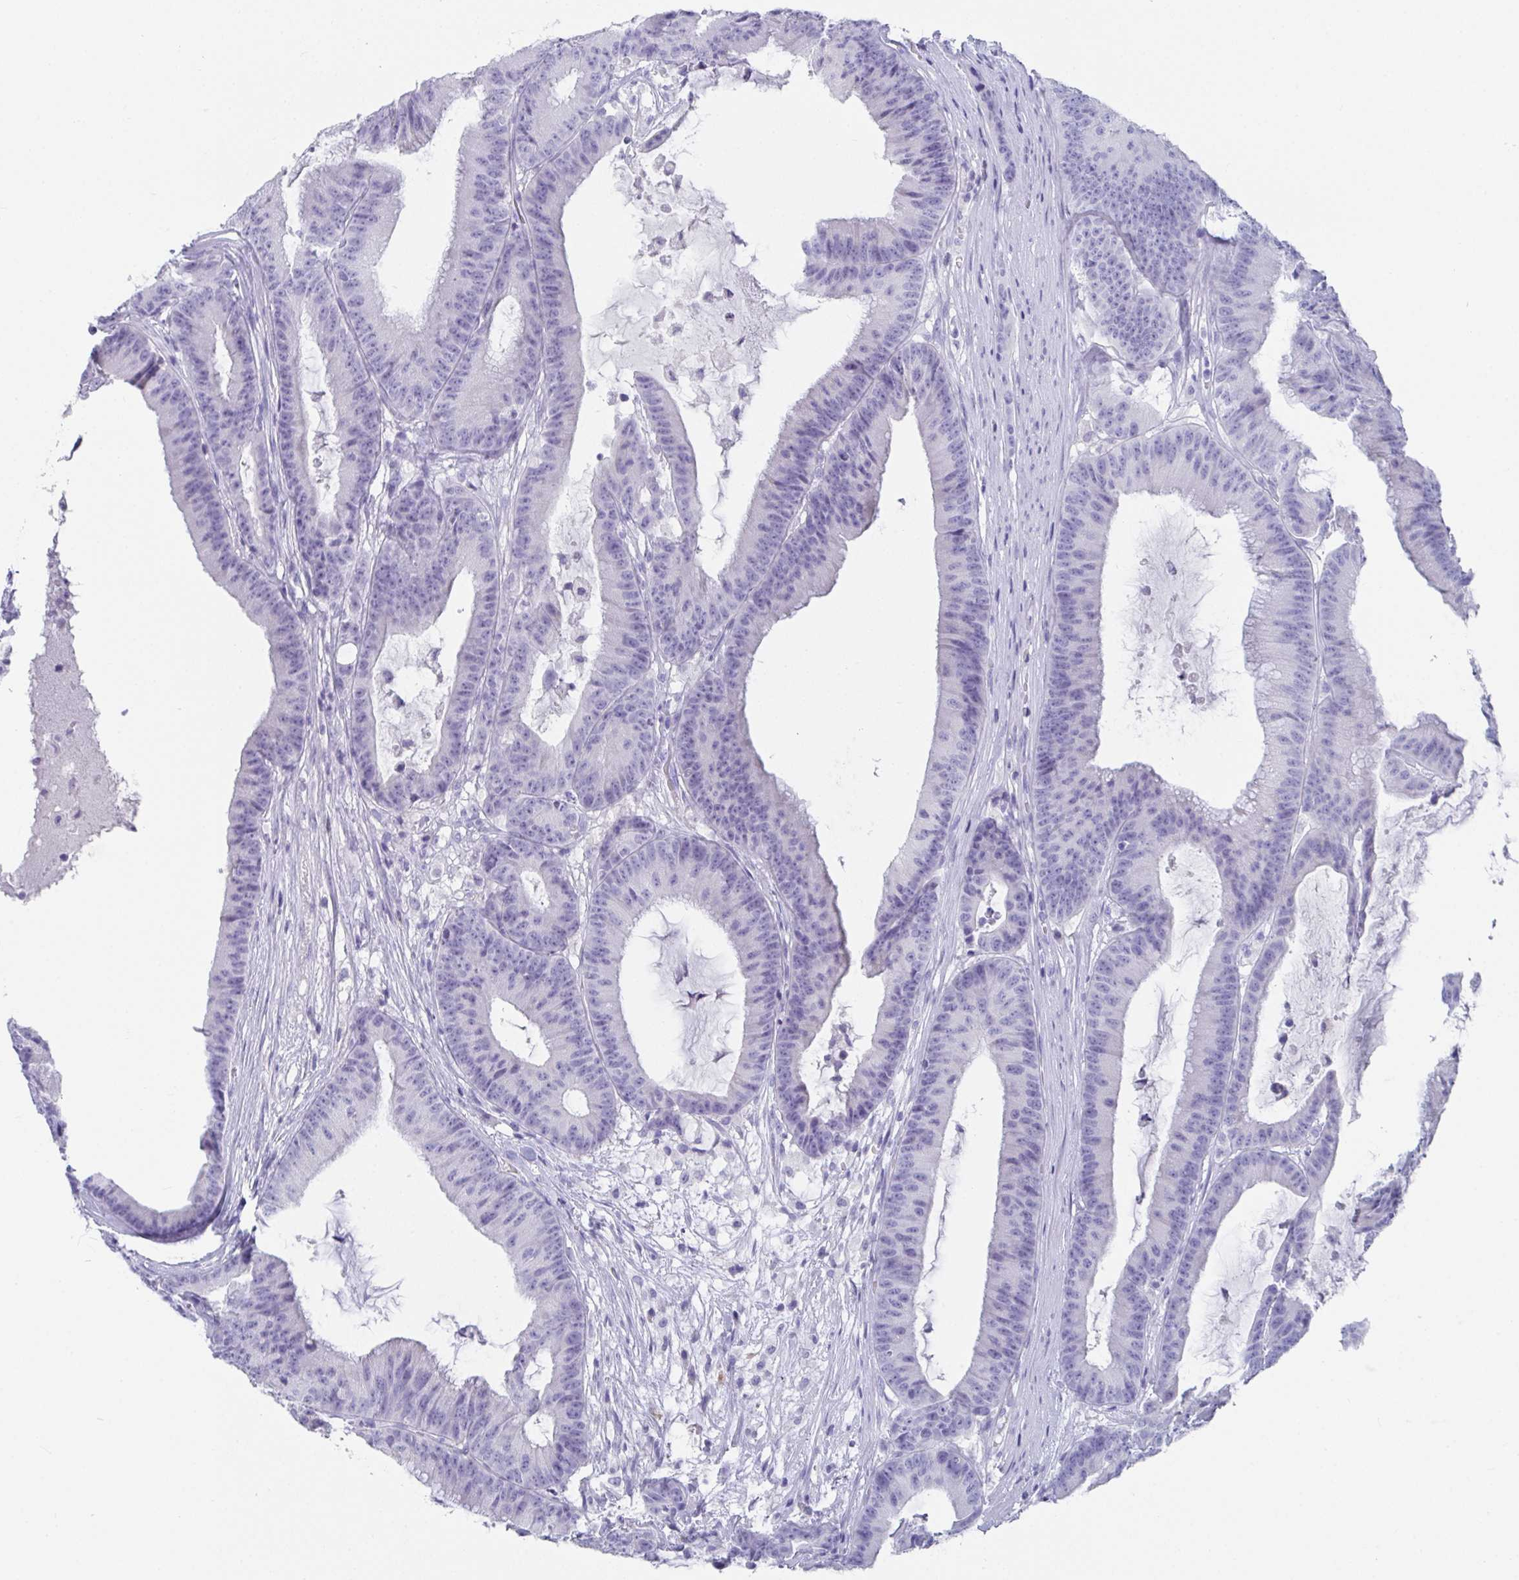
{"staining": {"intensity": "negative", "quantity": "none", "location": "none"}, "tissue": "colorectal cancer", "cell_type": "Tumor cells", "image_type": "cancer", "snomed": [{"axis": "morphology", "description": "Adenocarcinoma, NOS"}, {"axis": "topography", "description": "Colon"}], "caption": "Micrograph shows no significant protein positivity in tumor cells of colorectal cancer. (DAB immunohistochemistry (IHC) with hematoxylin counter stain).", "gene": "PLA2G1B", "patient": {"sex": "female", "age": 78}}